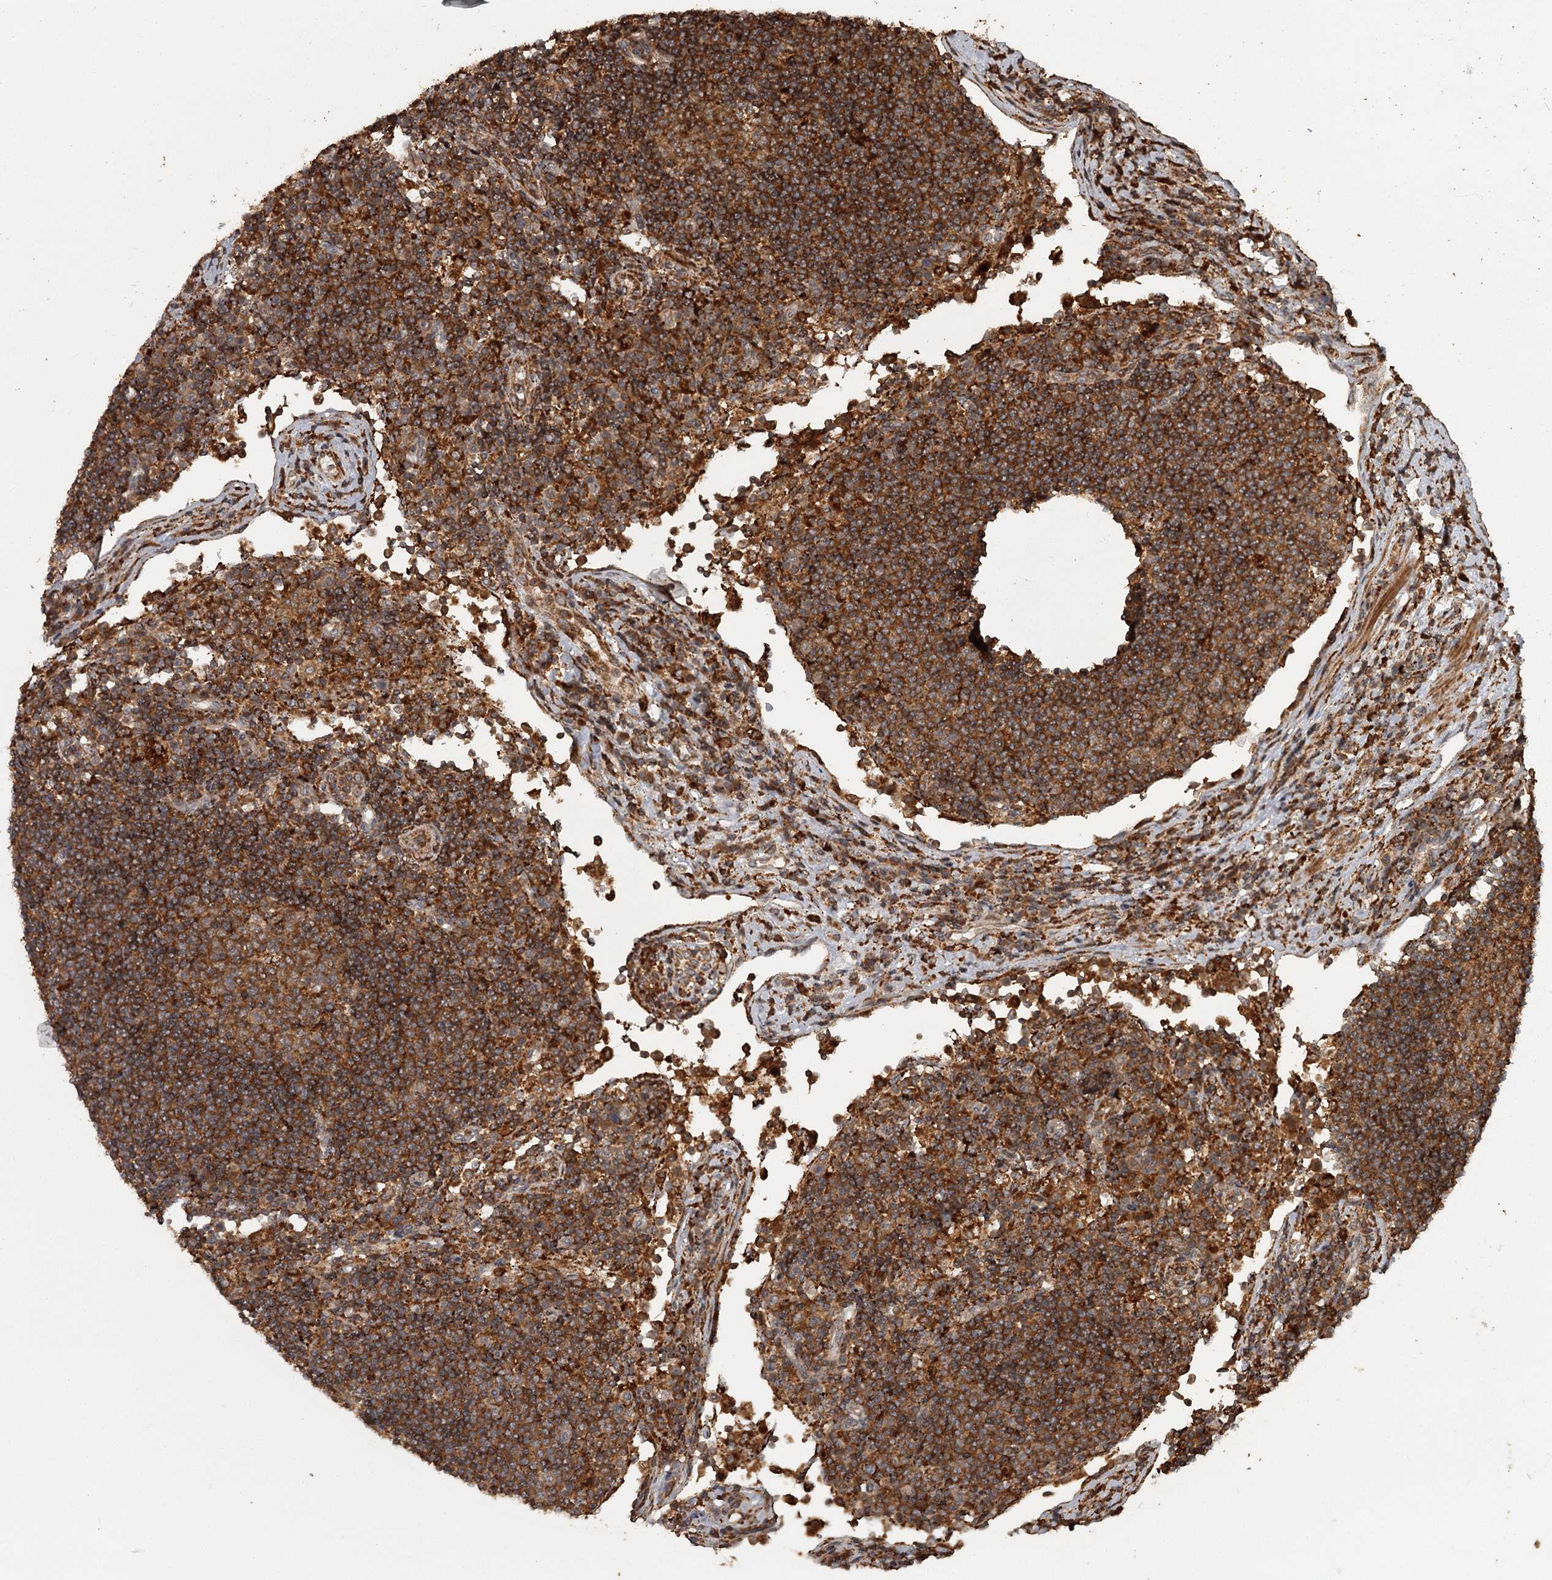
{"staining": {"intensity": "strong", "quantity": ">75%", "location": "cytoplasmic/membranous"}, "tissue": "lymph node", "cell_type": "Germinal center cells", "image_type": "normal", "snomed": [{"axis": "morphology", "description": "Normal tissue, NOS"}, {"axis": "topography", "description": "Lymph node"}], "caption": "Protein staining displays strong cytoplasmic/membranous positivity in about >75% of germinal center cells in benign lymph node. The protein is shown in brown color, while the nuclei are stained blue.", "gene": "FAXC", "patient": {"sex": "female", "age": 53}}